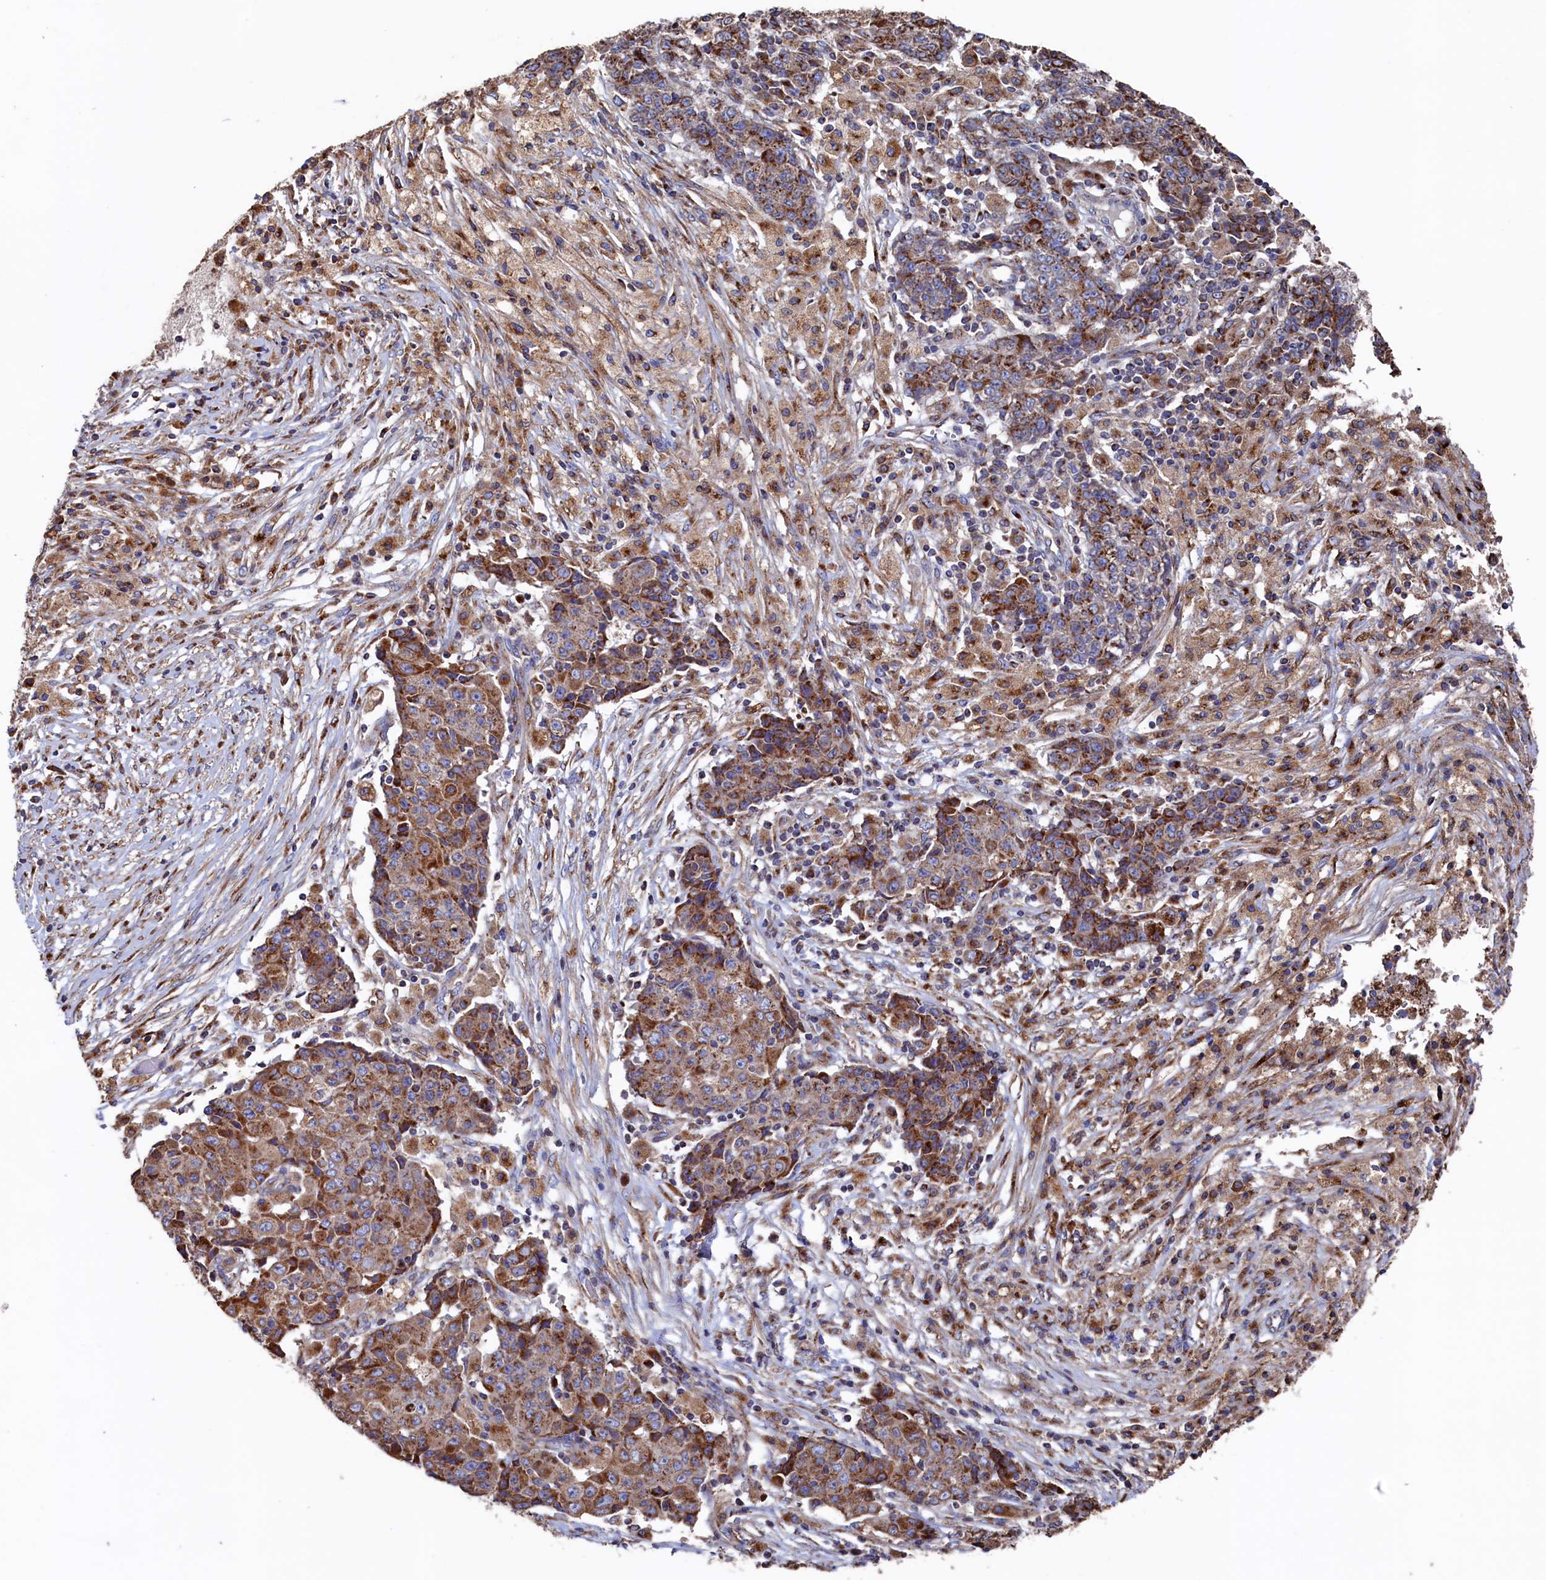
{"staining": {"intensity": "moderate", "quantity": ">75%", "location": "cytoplasmic/membranous"}, "tissue": "ovarian cancer", "cell_type": "Tumor cells", "image_type": "cancer", "snomed": [{"axis": "morphology", "description": "Carcinoma, endometroid"}, {"axis": "topography", "description": "Ovary"}], "caption": "Endometroid carcinoma (ovarian) was stained to show a protein in brown. There is medium levels of moderate cytoplasmic/membranous expression in approximately >75% of tumor cells.", "gene": "PRRC1", "patient": {"sex": "female", "age": 42}}